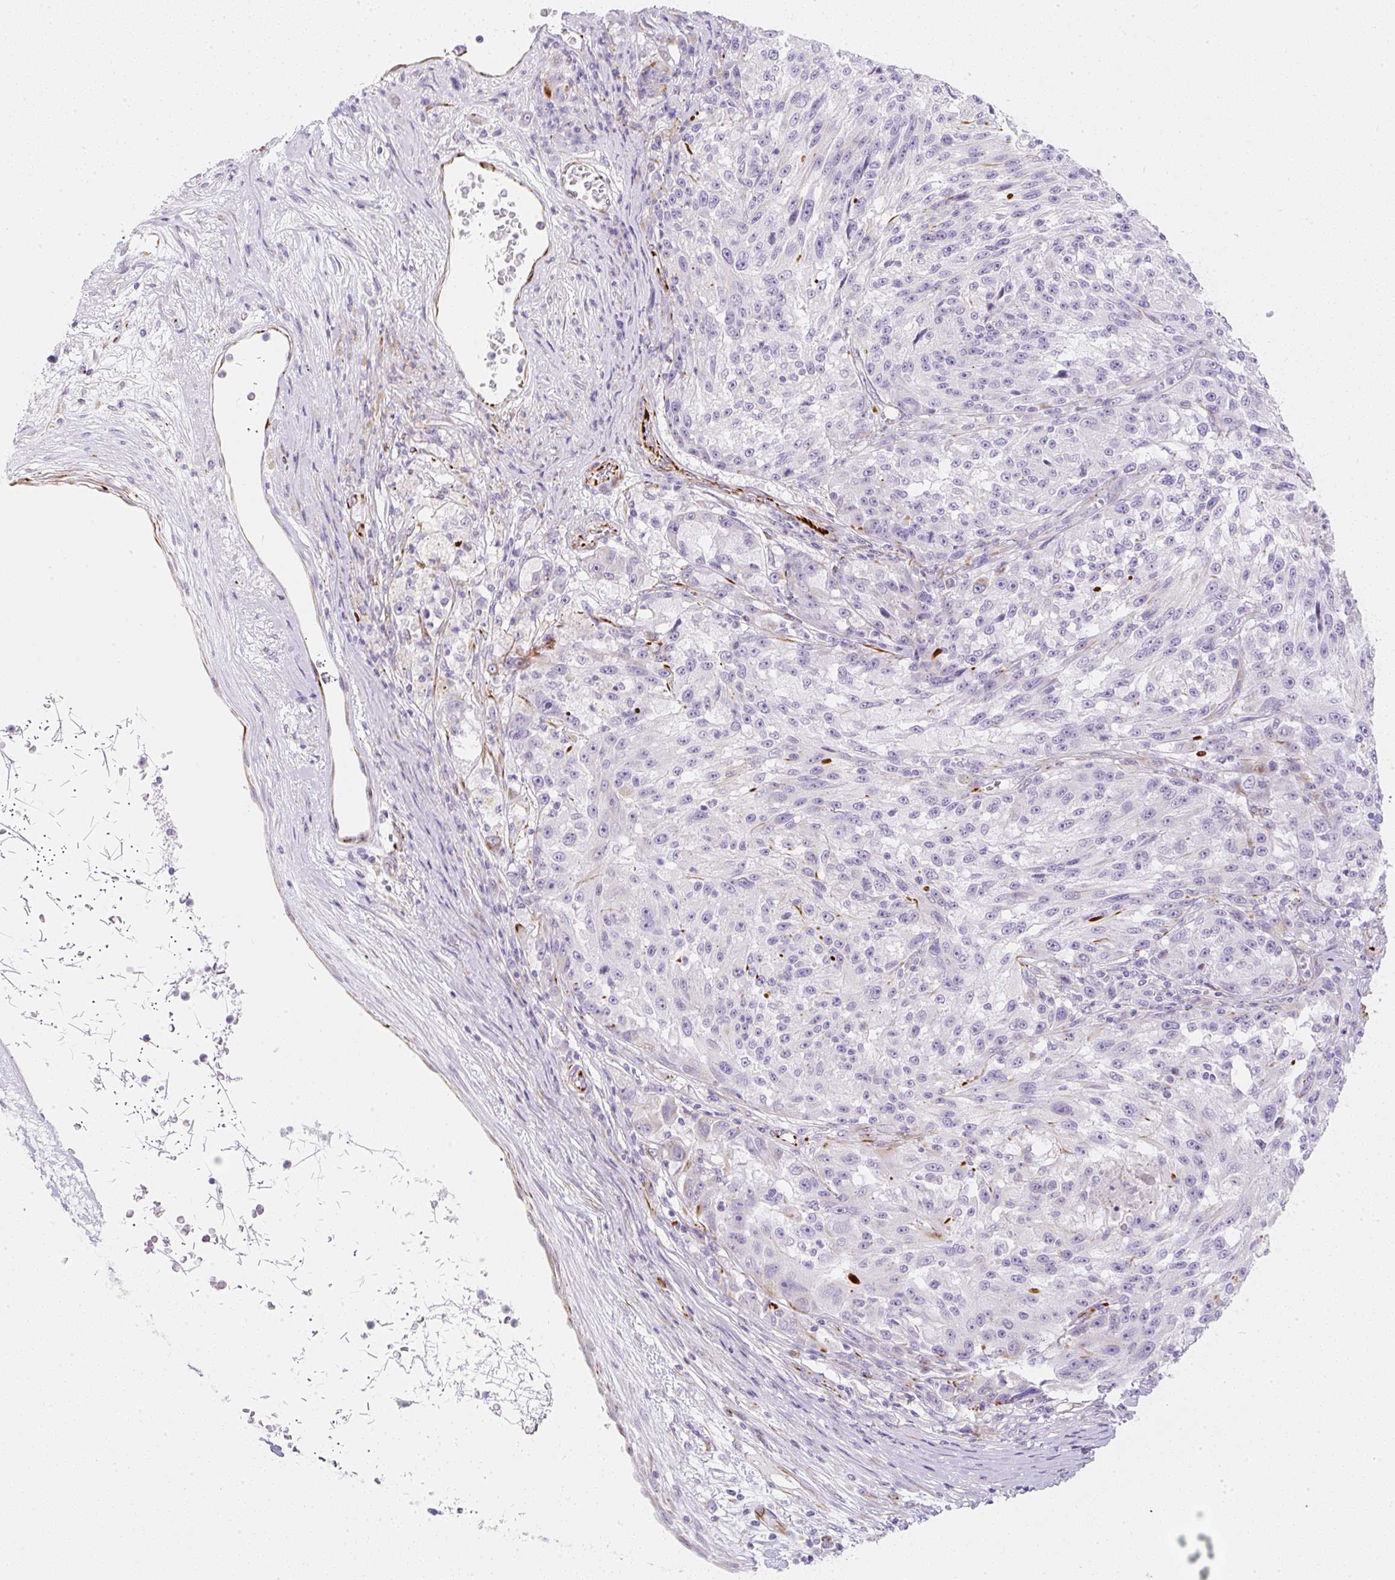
{"staining": {"intensity": "negative", "quantity": "none", "location": "none"}, "tissue": "melanoma", "cell_type": "Tumor cells", "image_type": "cancer", "snomed": [{"axis": "morphology", "description": "Malignant melanoma, NOS"}, {"axis": "topography", "description": "Skin"}], "caption": "Melanoma stained for a protein using immunohistochemistry (IHC) shows no positivity tumor cells.", "gene": "ZNF689", "patient": {"sex": "male", "age": 53}}